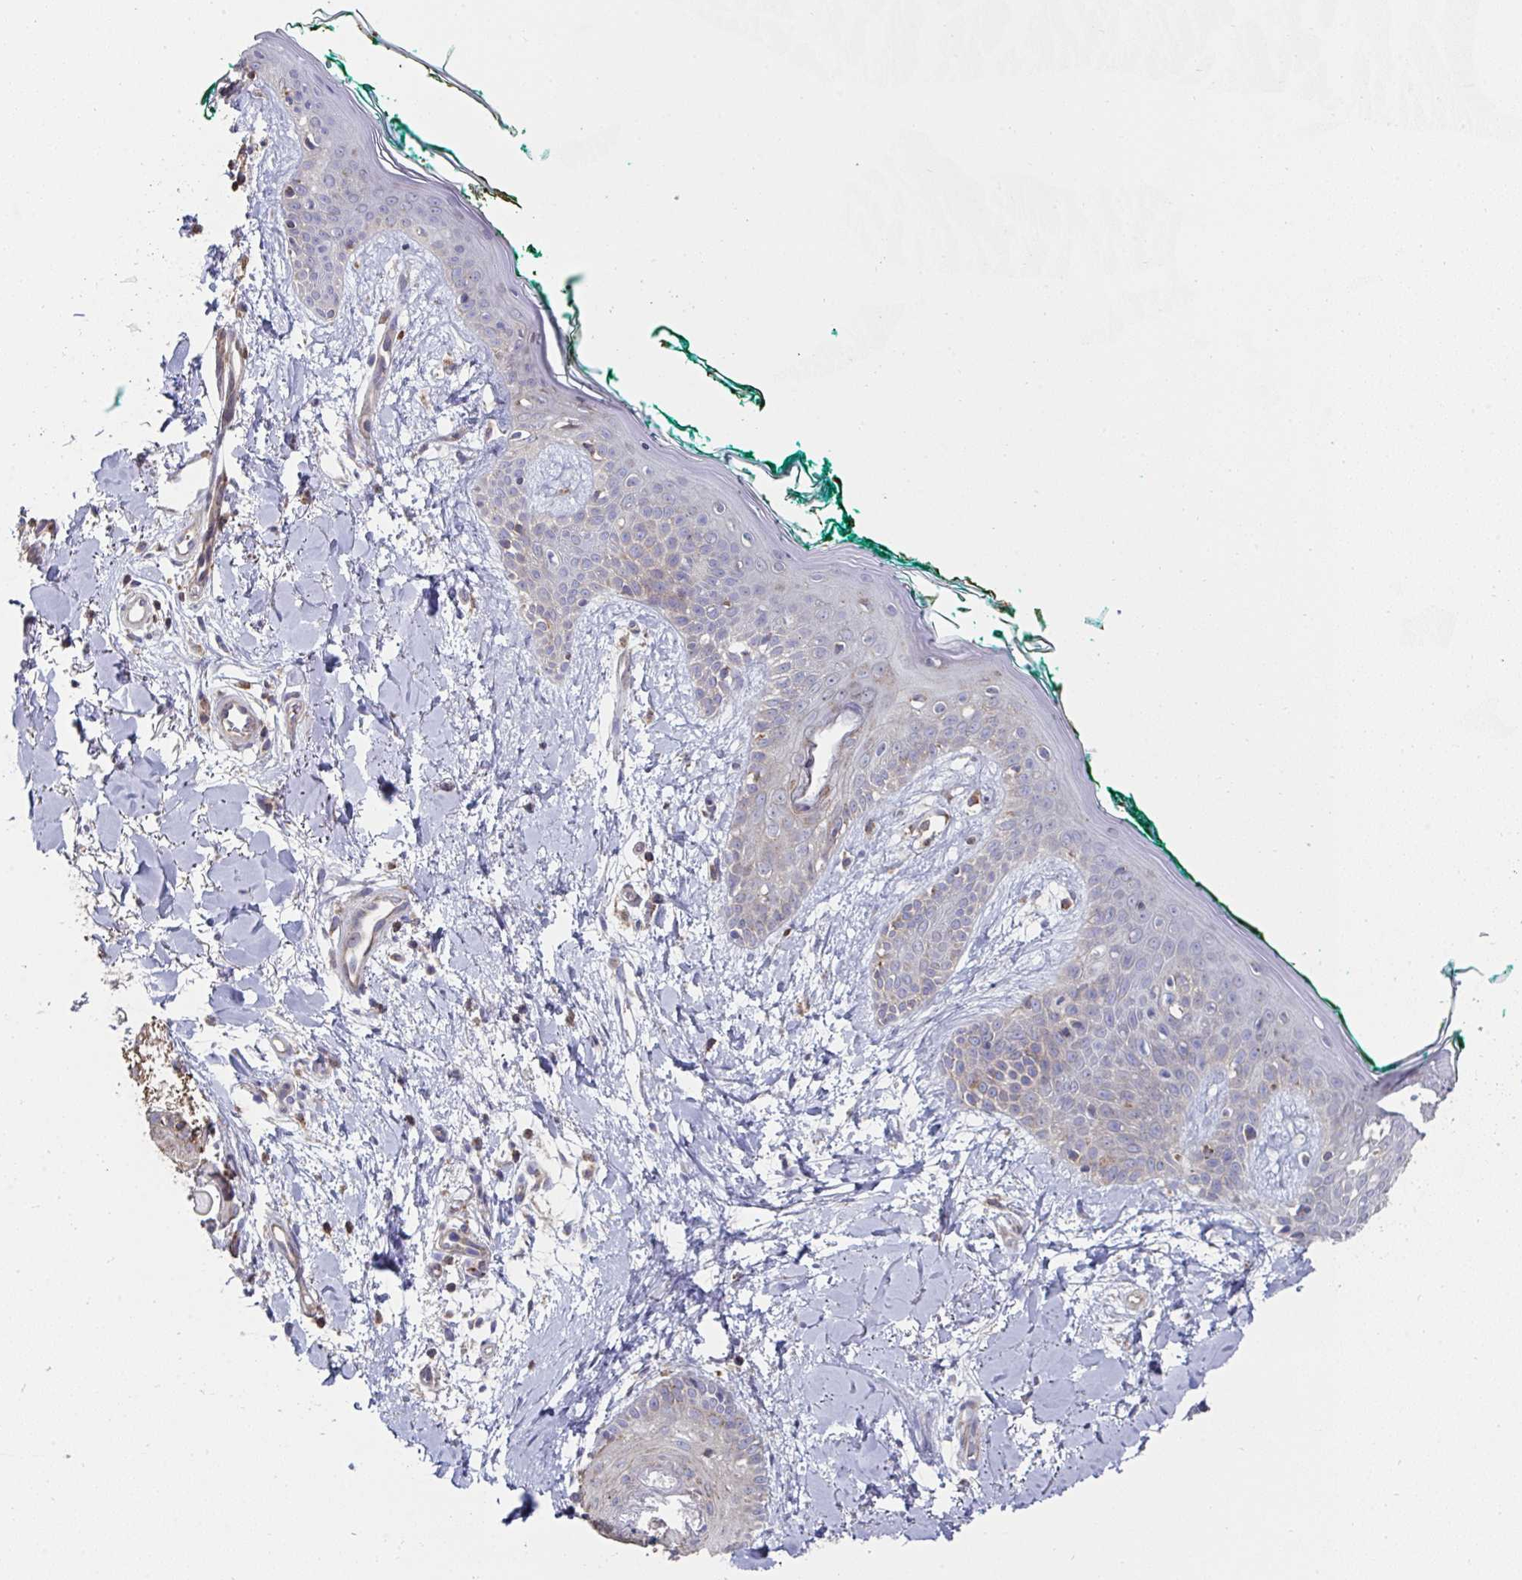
{"staining": {"intensity": "negative", "quantity": "none", "location": "none"}, "tissue": "skin", "cell_type": "Fibroblasts", "image_type": "normal", "snomed": [{"axis": "morphology", "description": "Normal tissue, NOS"}, {"axis": "topography", "description": "Skin"}], "caption": "The immunohistochemistry (IHC) image has no significant staining in fibroblasts of skin. The staining is performed using DAB (3,3'-diaminobenzidine) brown chromogen with nuclei counter-stained in using hematoxylin.", "gene": "DZANK1", "patient": {"sex": "female", "age": 34}}